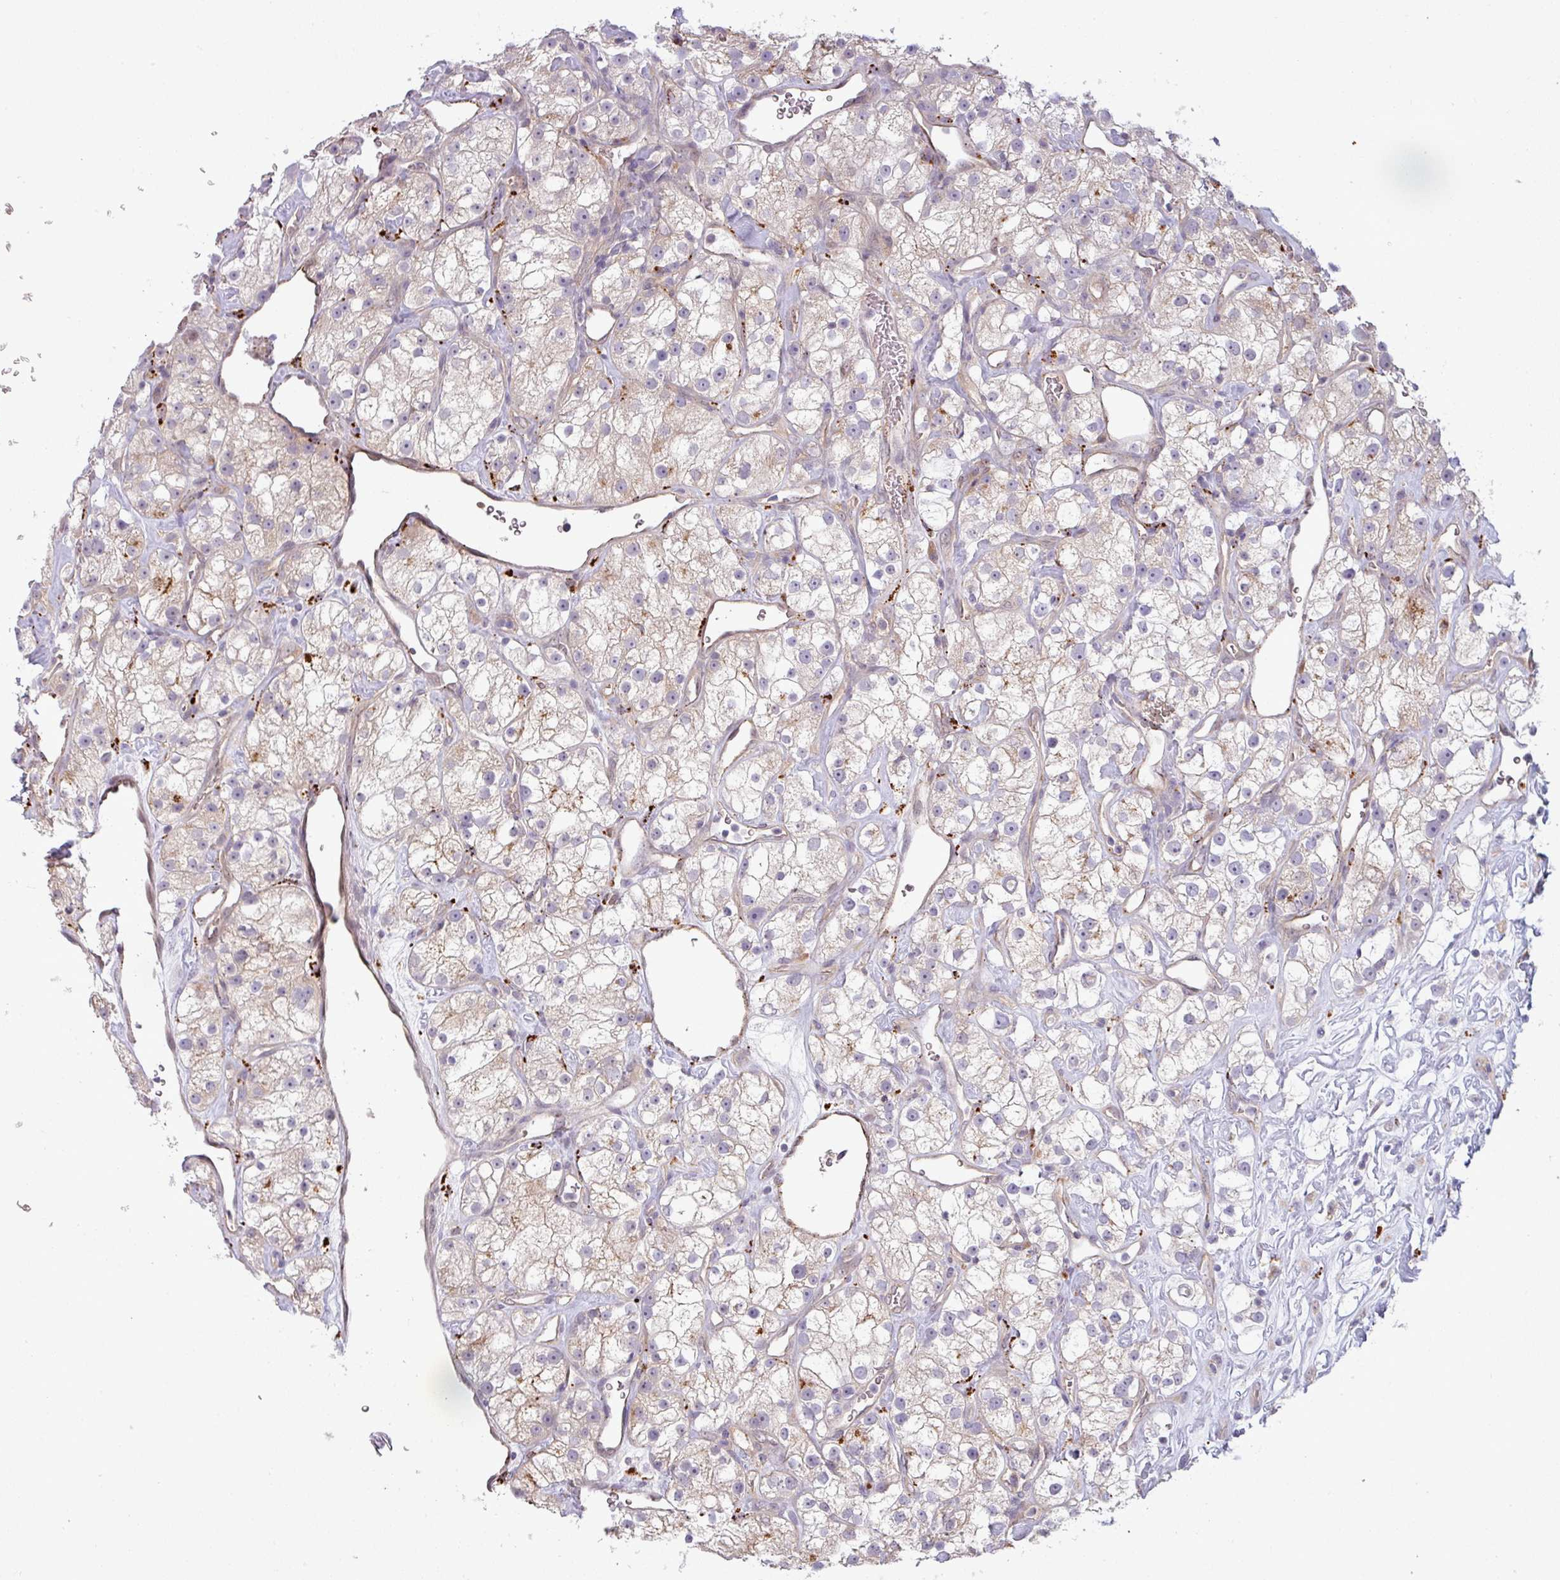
{"staining": {"intensity": "weak", "quantity": "<25%", "location": "cytoplasmic/membranous"}, "tissue": "renal cancer", "cell_type": "Tumor cells", "image_type": "cancer", "snomed": [{"axis": "morphology", "description": "Adenocarcinoma, NOS"}, {"axis": "topography", "description": "Kidney"}], "caption": "Human renal cancer (adenocarcinoma) stained for a protein using IHC exhibits no expression in tumor cells.", "gene": "CCDC144A", "patient": {"sex": "male", "age": 77}}